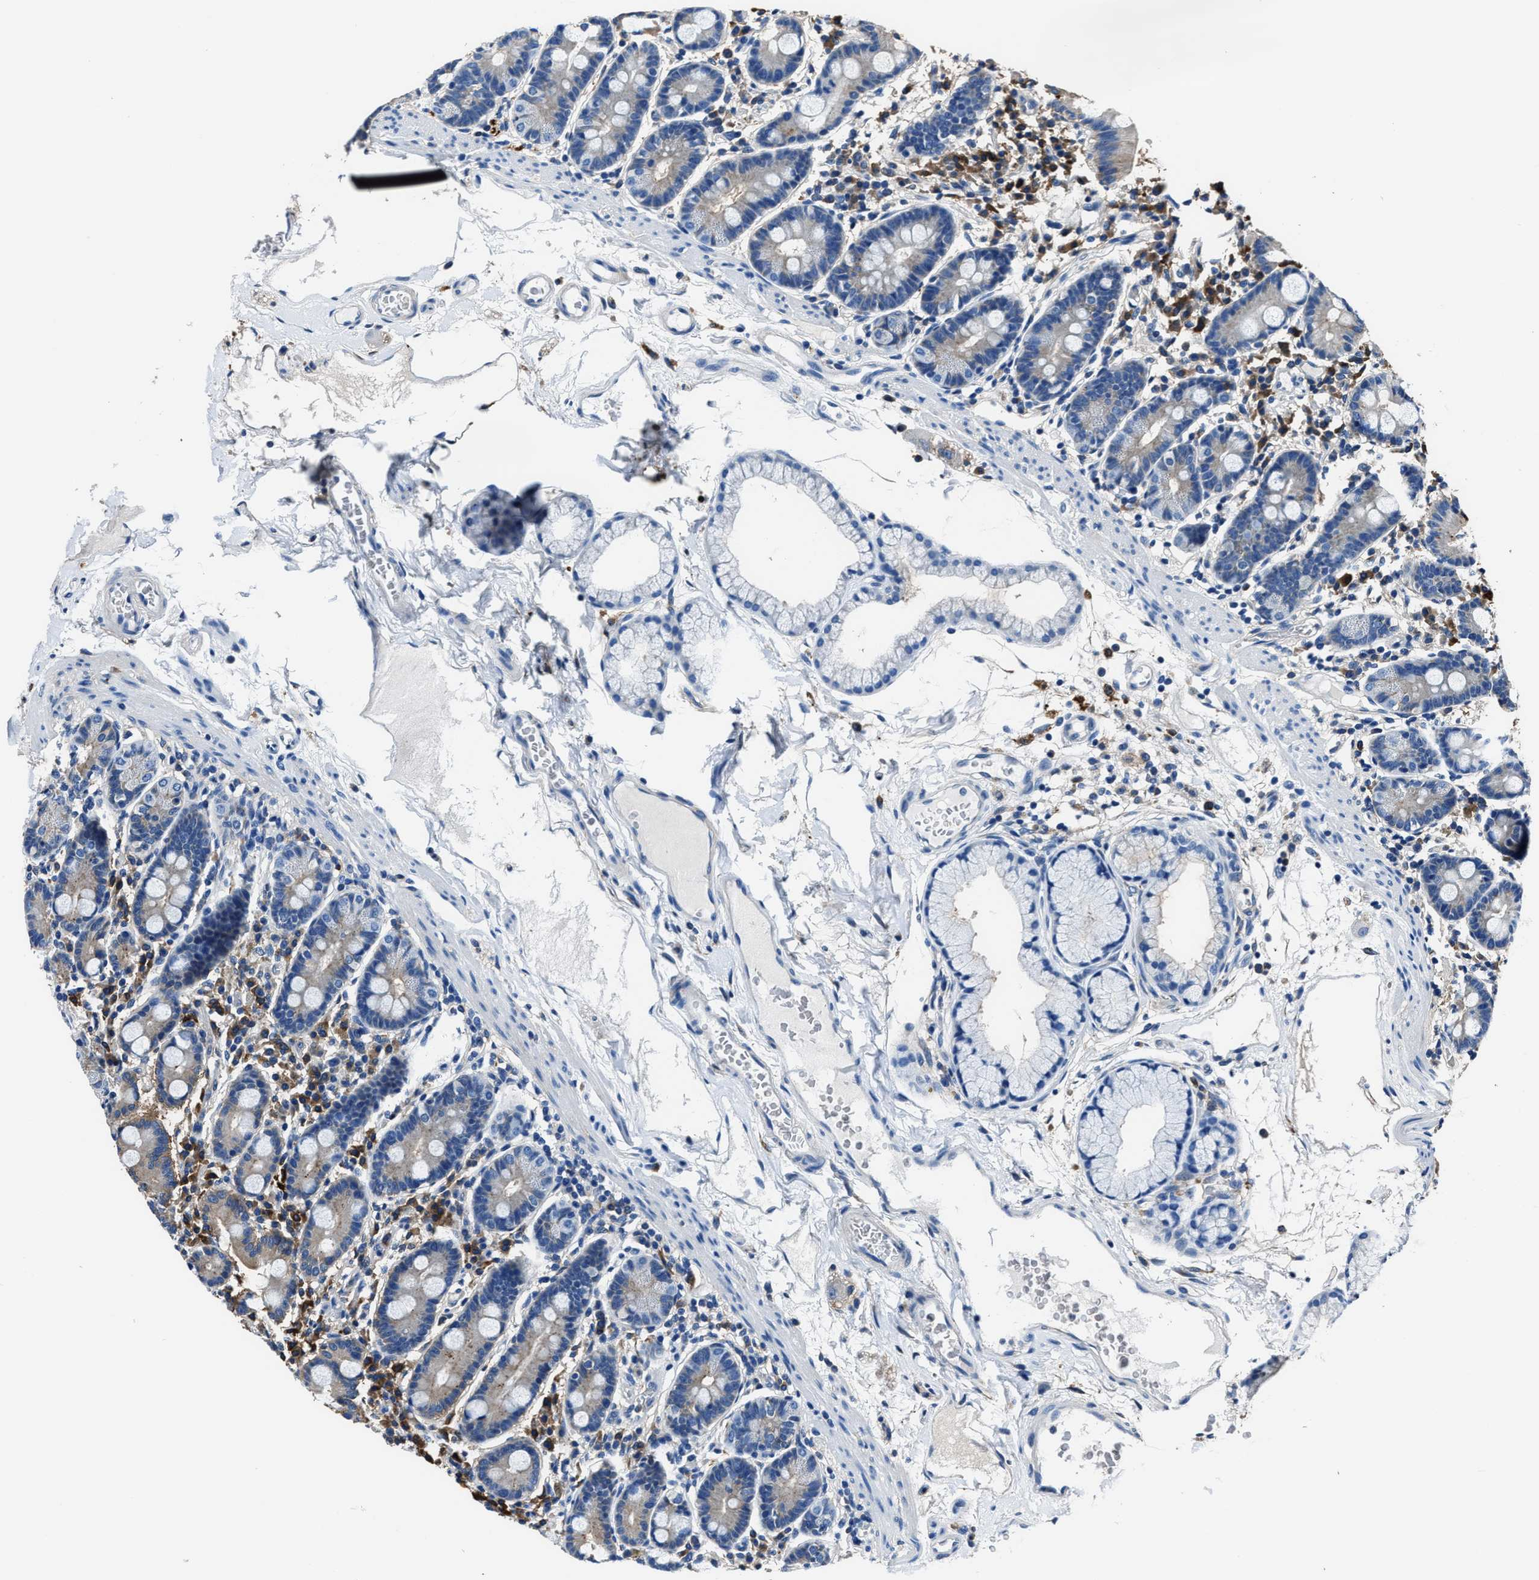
{"staining": {"intensity": "weak", "quantity": ">75%", "location": "cytoplasmic/membranous"}, "tissue": "duodenum", "cell_type": "Glandular cells", "image_type": "normal", "snomed": [{"axis": "morphology", "description": "Normal tissue, NOS"}, {"axis": "topography", "description": "Duodenum"}], "caption": "Weak cytoplasmic/membranous positivity is present in approximately >75% of glandular cells in benign duodenum.", "gene": "FTL", "patient": {"sex": "male", "age": 50}}